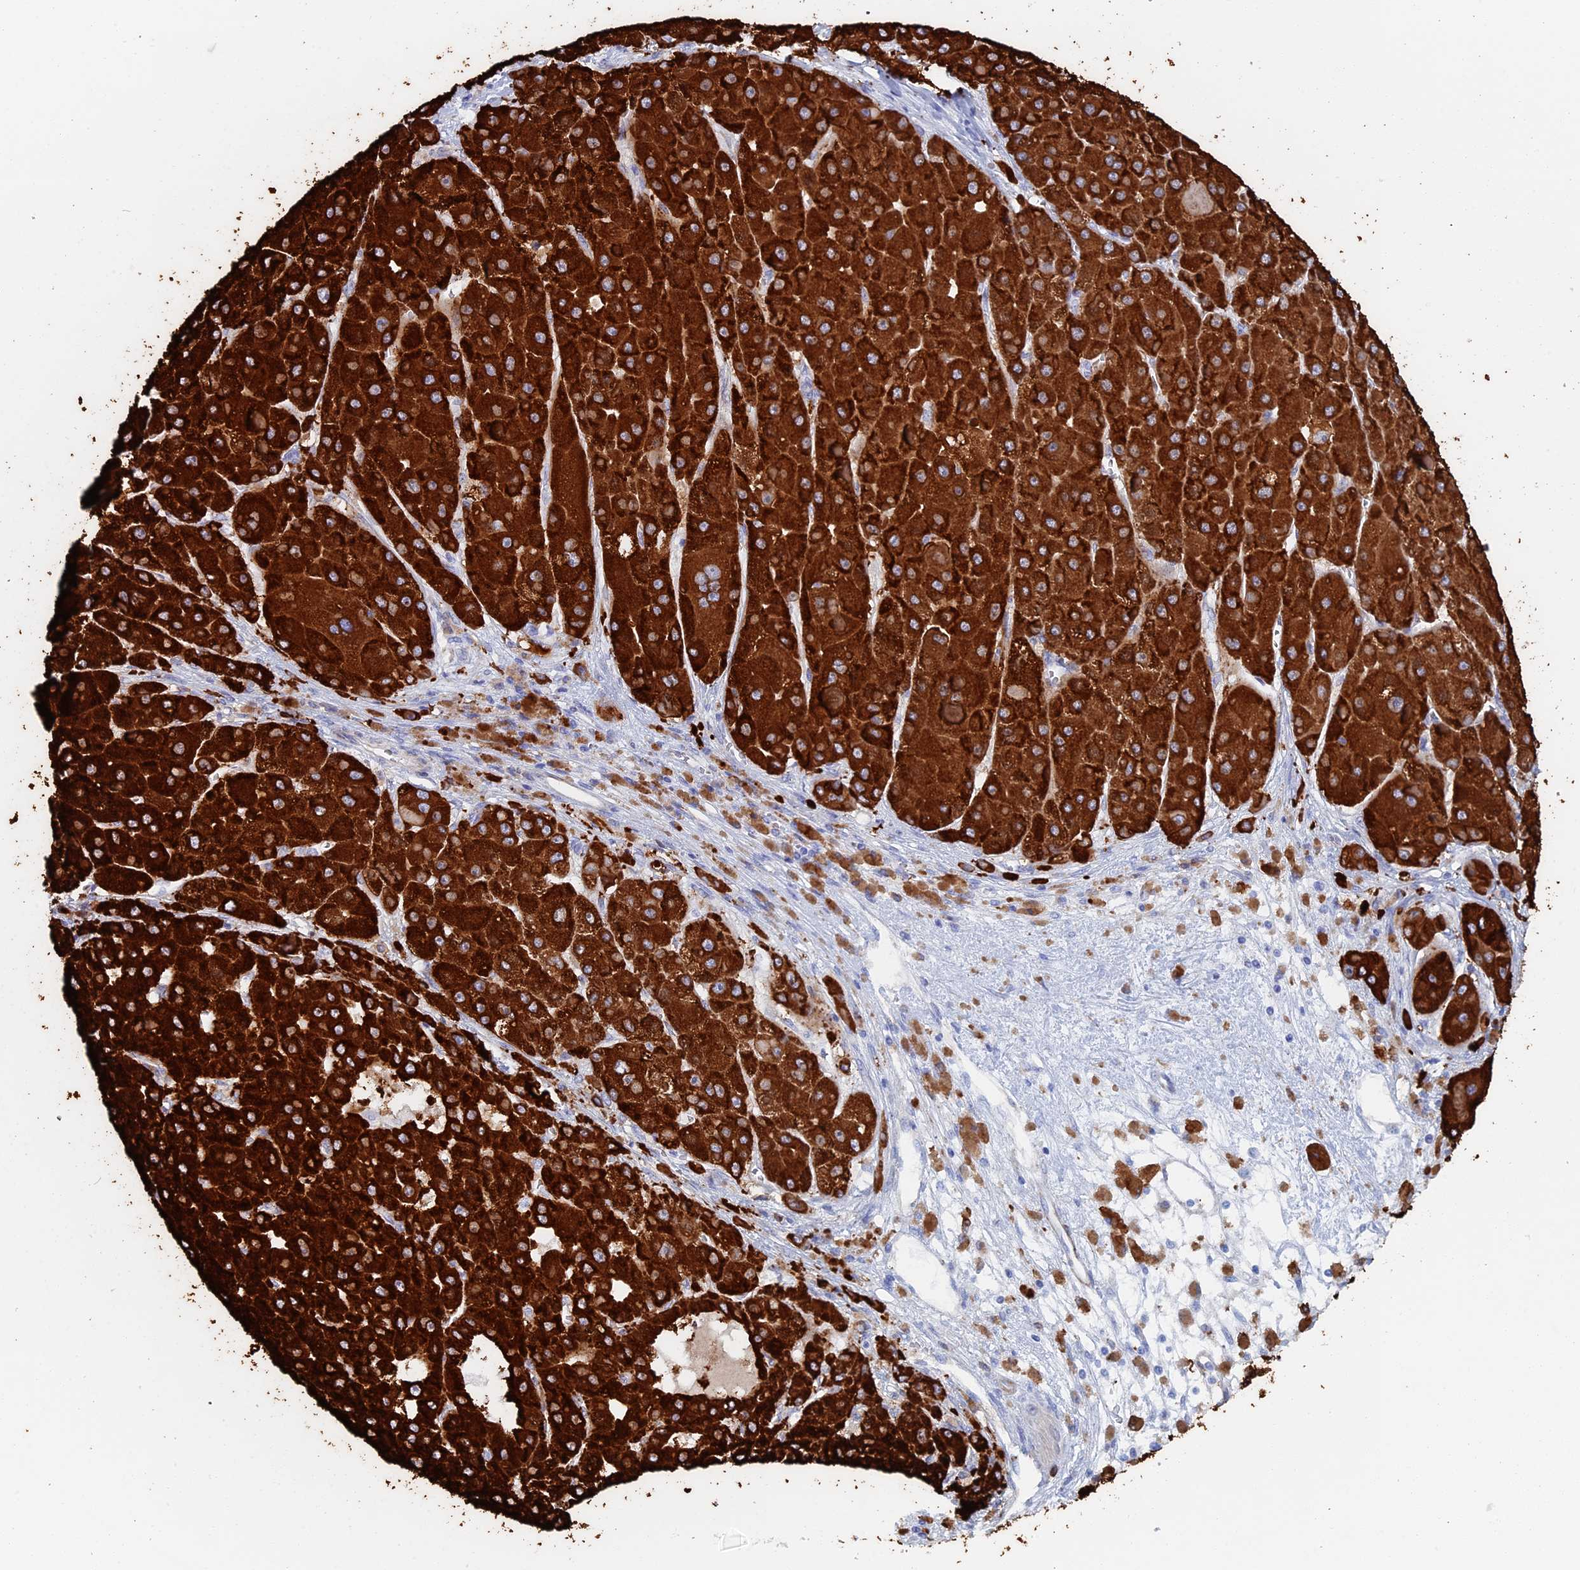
{"staining": {"intensity": "strong", "quantity": ">75%", "location": "cytoplasmic/membranous"}, "tissue": "liver cancer", "cell_type": "Tumor cells", "image_type": "cancer", "snomed": [{"axis": "morphology", "description": "Carcinoma, Hepatocellular, NOS"}, {"axis": "topography", "description": "Liver"}], "caption": "IHC staining of hepatocellular carcinoma (liver), which shows high levels of strong cytoplasmic/membranous positivity in approximately >75% of tumor cells indicating strong cytoplasmic/membranous protein staining. The staining was performed using DAB (3,3'-diaminobenzidine) (brown) for protein detection and nuclei were counterstained in hematoxylin (blue).", "gene": "COG7", "patient": {"sex": "female", "age": 73}}